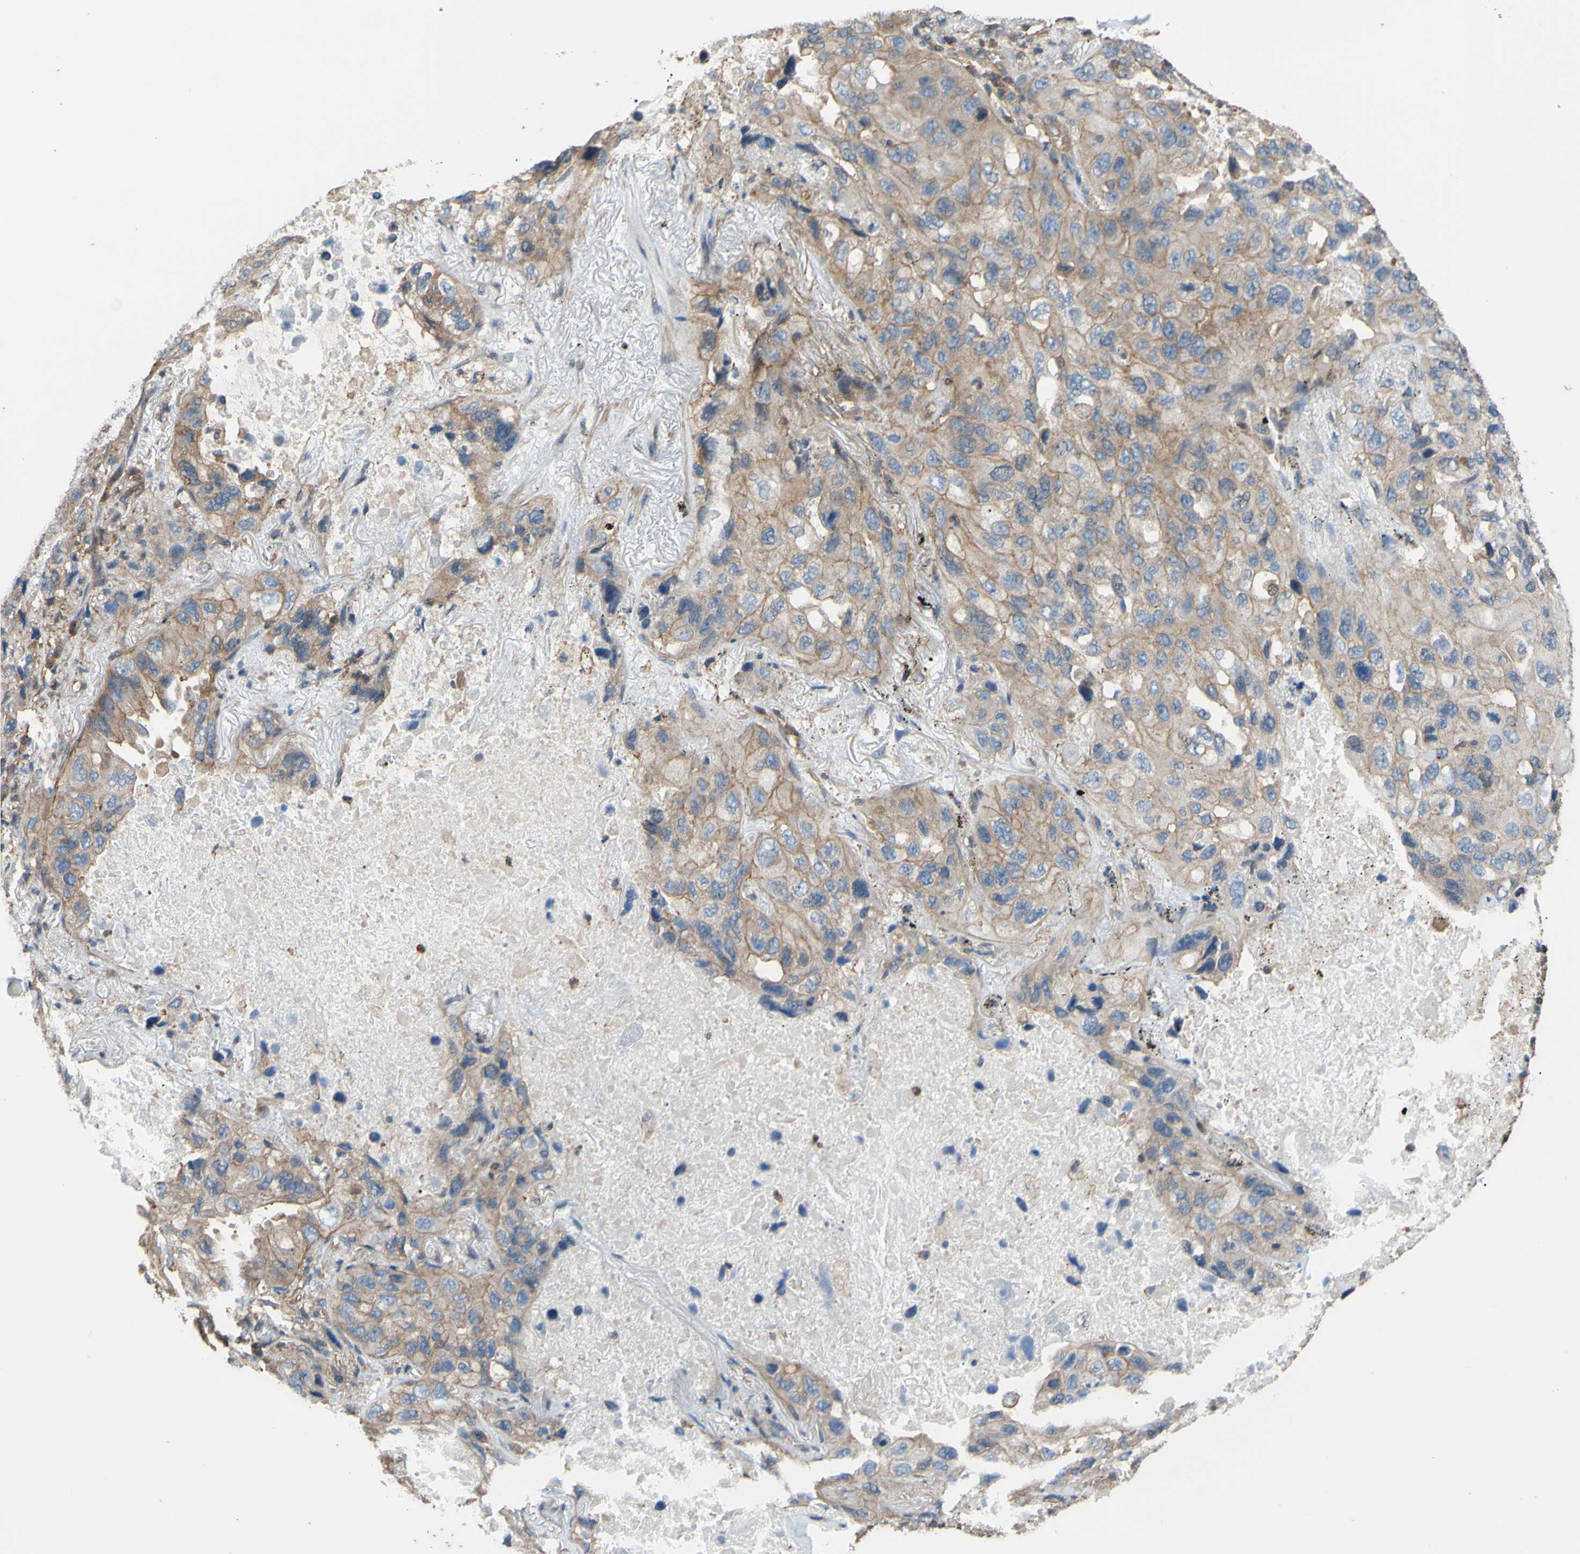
{"staining": {"intensity": "weak", "quantity": ">75%", "location": "cytoplasmic/membranous"}, "tissue": "lung cancer", "cell_type": "Tumor cells", "image_type": "cancer", "snomed": [{"axis": "morphology", "description": "Squamous cell carcinoma, NOS"}, {"axis": "topography", "description": "Lung"}], "caption": "This micrograph displays immunohistochemistry (IHC) staining of human lung cancer, with low weak cytoplasmic/membranous positivity in approximately >75% of tumor cells.", "gene": "ADD3", "patient": {"sex": "female", "age": 73}}